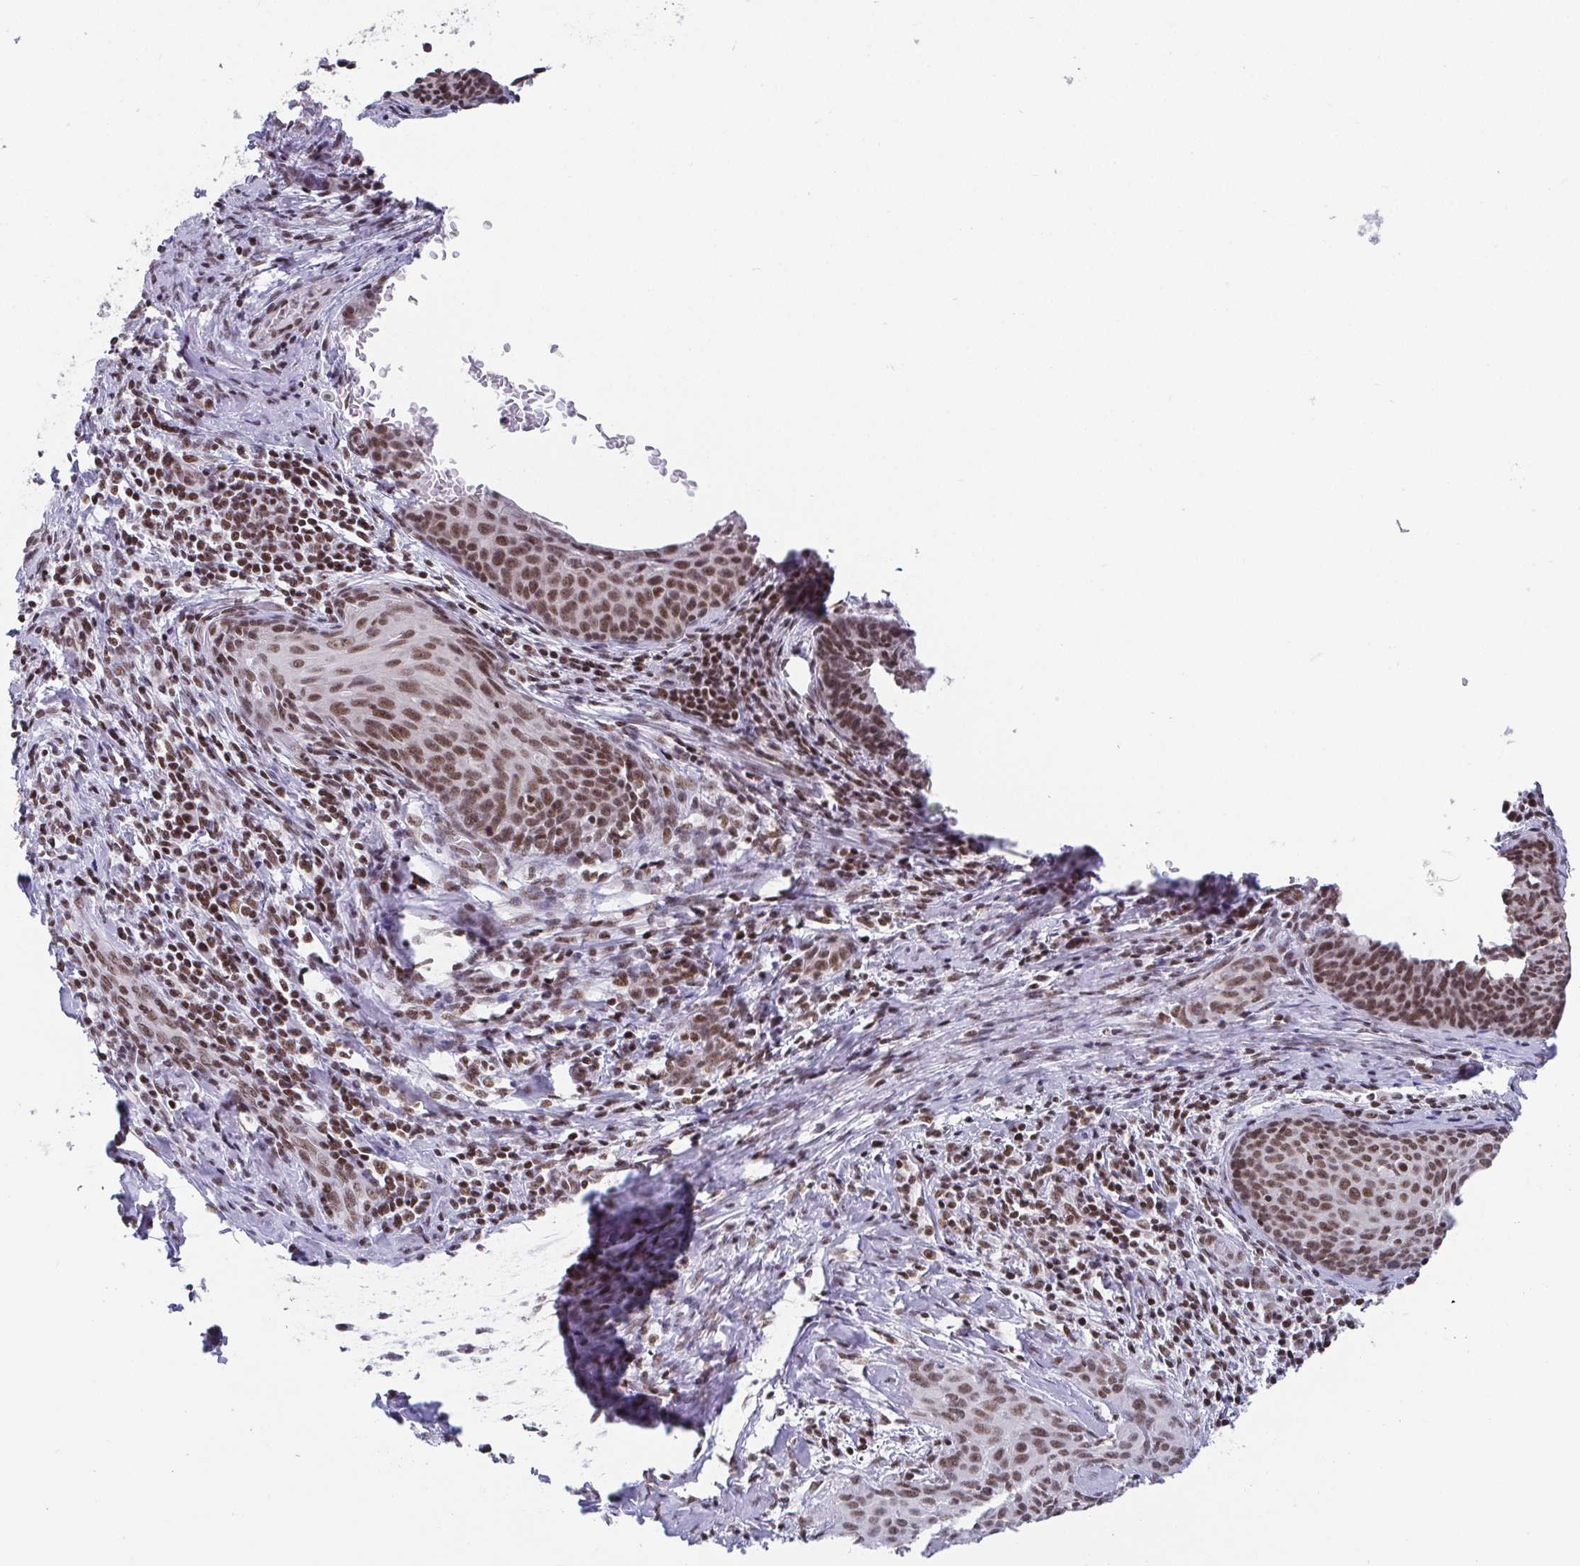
{"staining": {"intensity": "moderate", "quantity": ">75%", "location": "nuclear"}, "tissue": "cervical cancer", "cell_type": "Tumor cells", "image_type": "cancer", "snomed": [{"axis": "morphology", "description": "Squamous cell carcinoma, NOS"}, {"axis": "morphology", "description": "Adenocarcinoma, NOS"}, {"axis": "topography", "description": "Cervix"}], "caption": "A micrograph of adenocarcinoma (cervical) stained for a protein displays moderate nuclear brown staining in tumor cells.", "gene": "CTCF", "patient": {"sex": "female", "age": 52}}